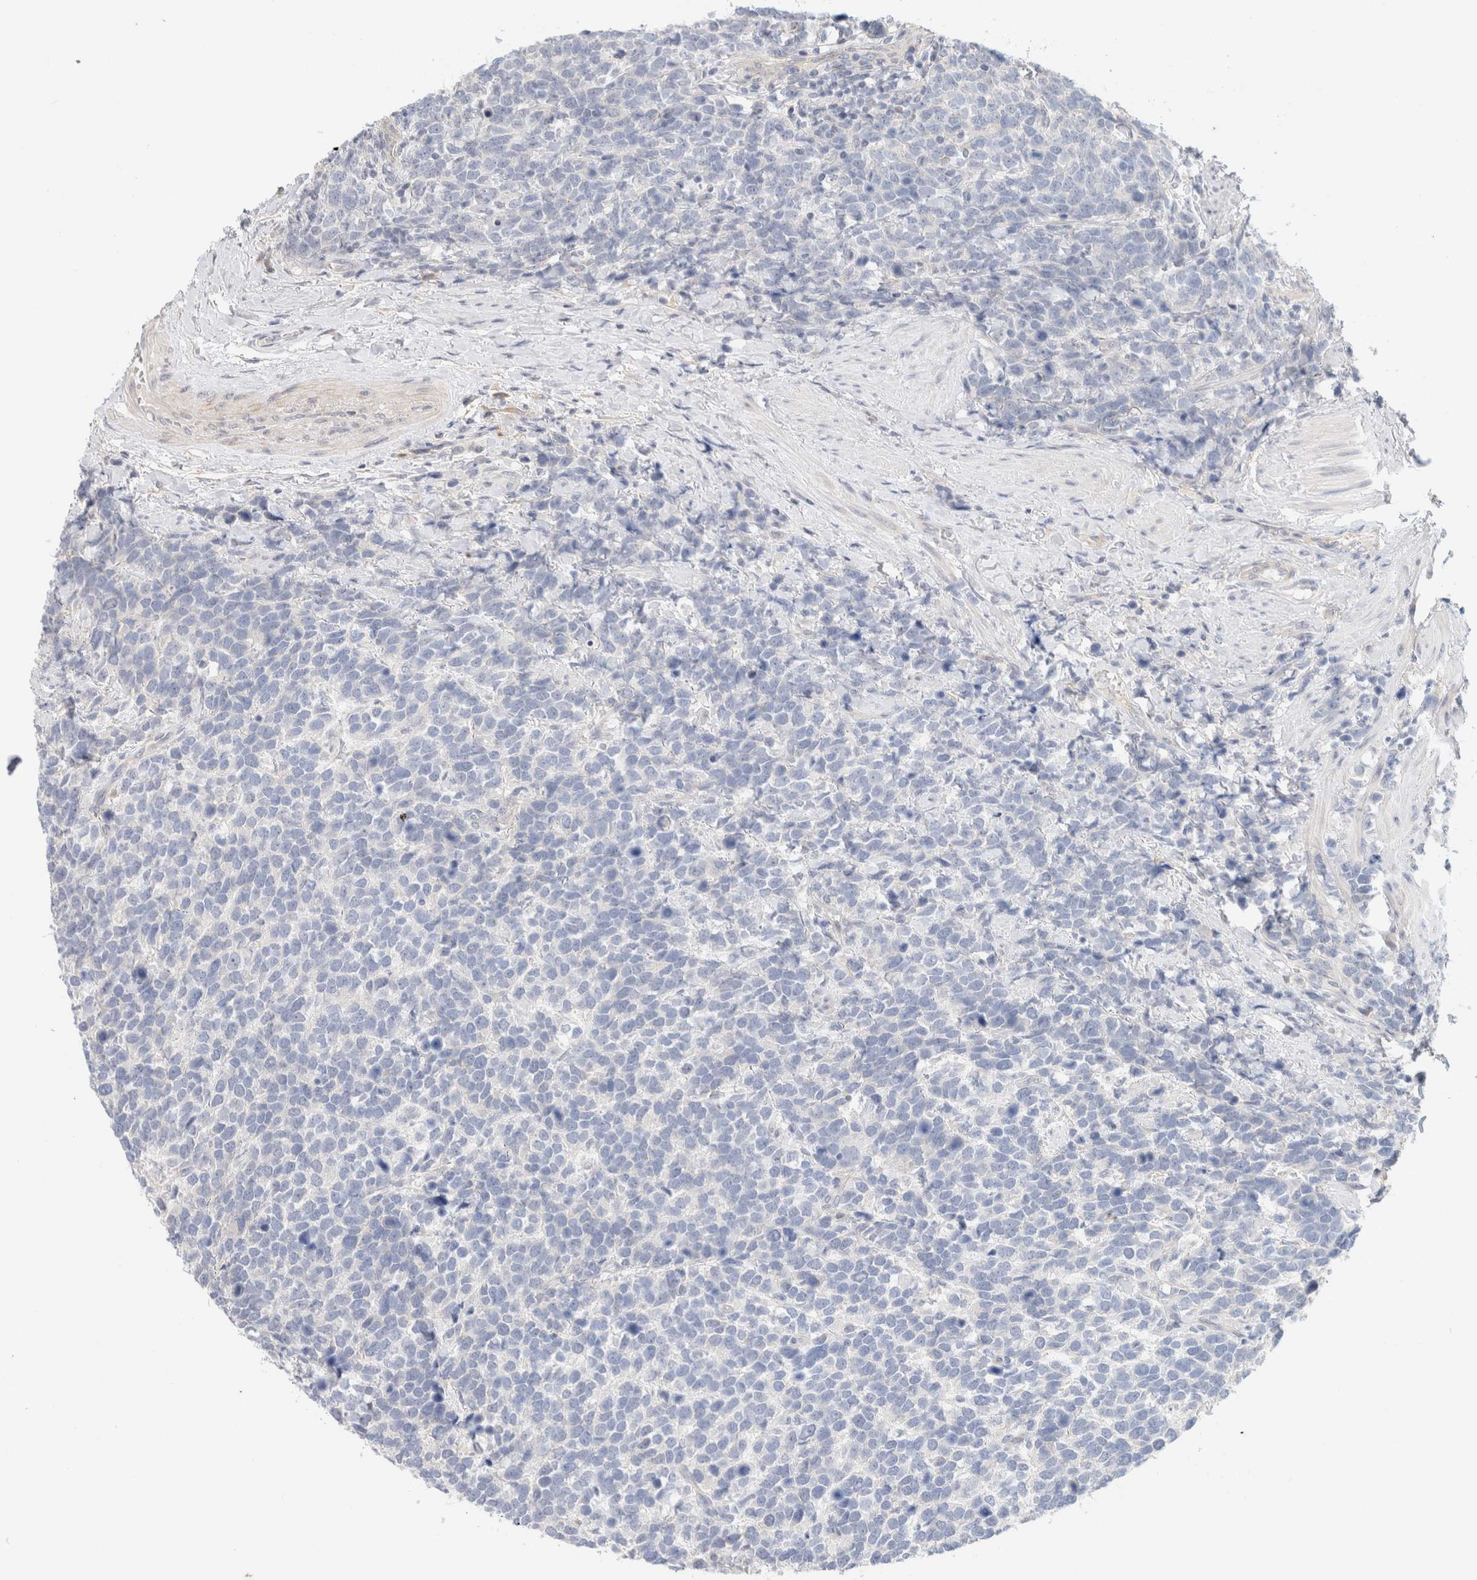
{"staining": {"intensity": "negative", "quantity": "none", "location": "none"}, "tissue": "urothelial cancer", "cell_type": "Tumor cells", "image_type": "cancer", "snomed": [{"axis": "morphology", "description": "Urothelial carcinoma, High grade"}, {"axis": "topography", "description": "Urinary bladder"}], "caption": "This is a histopathology image of IHC staining of urothelial cancer, which shows no positivity in tumor cells.", "gene": "SPRTN", "patient": {"sex": "female", "age": 82}}